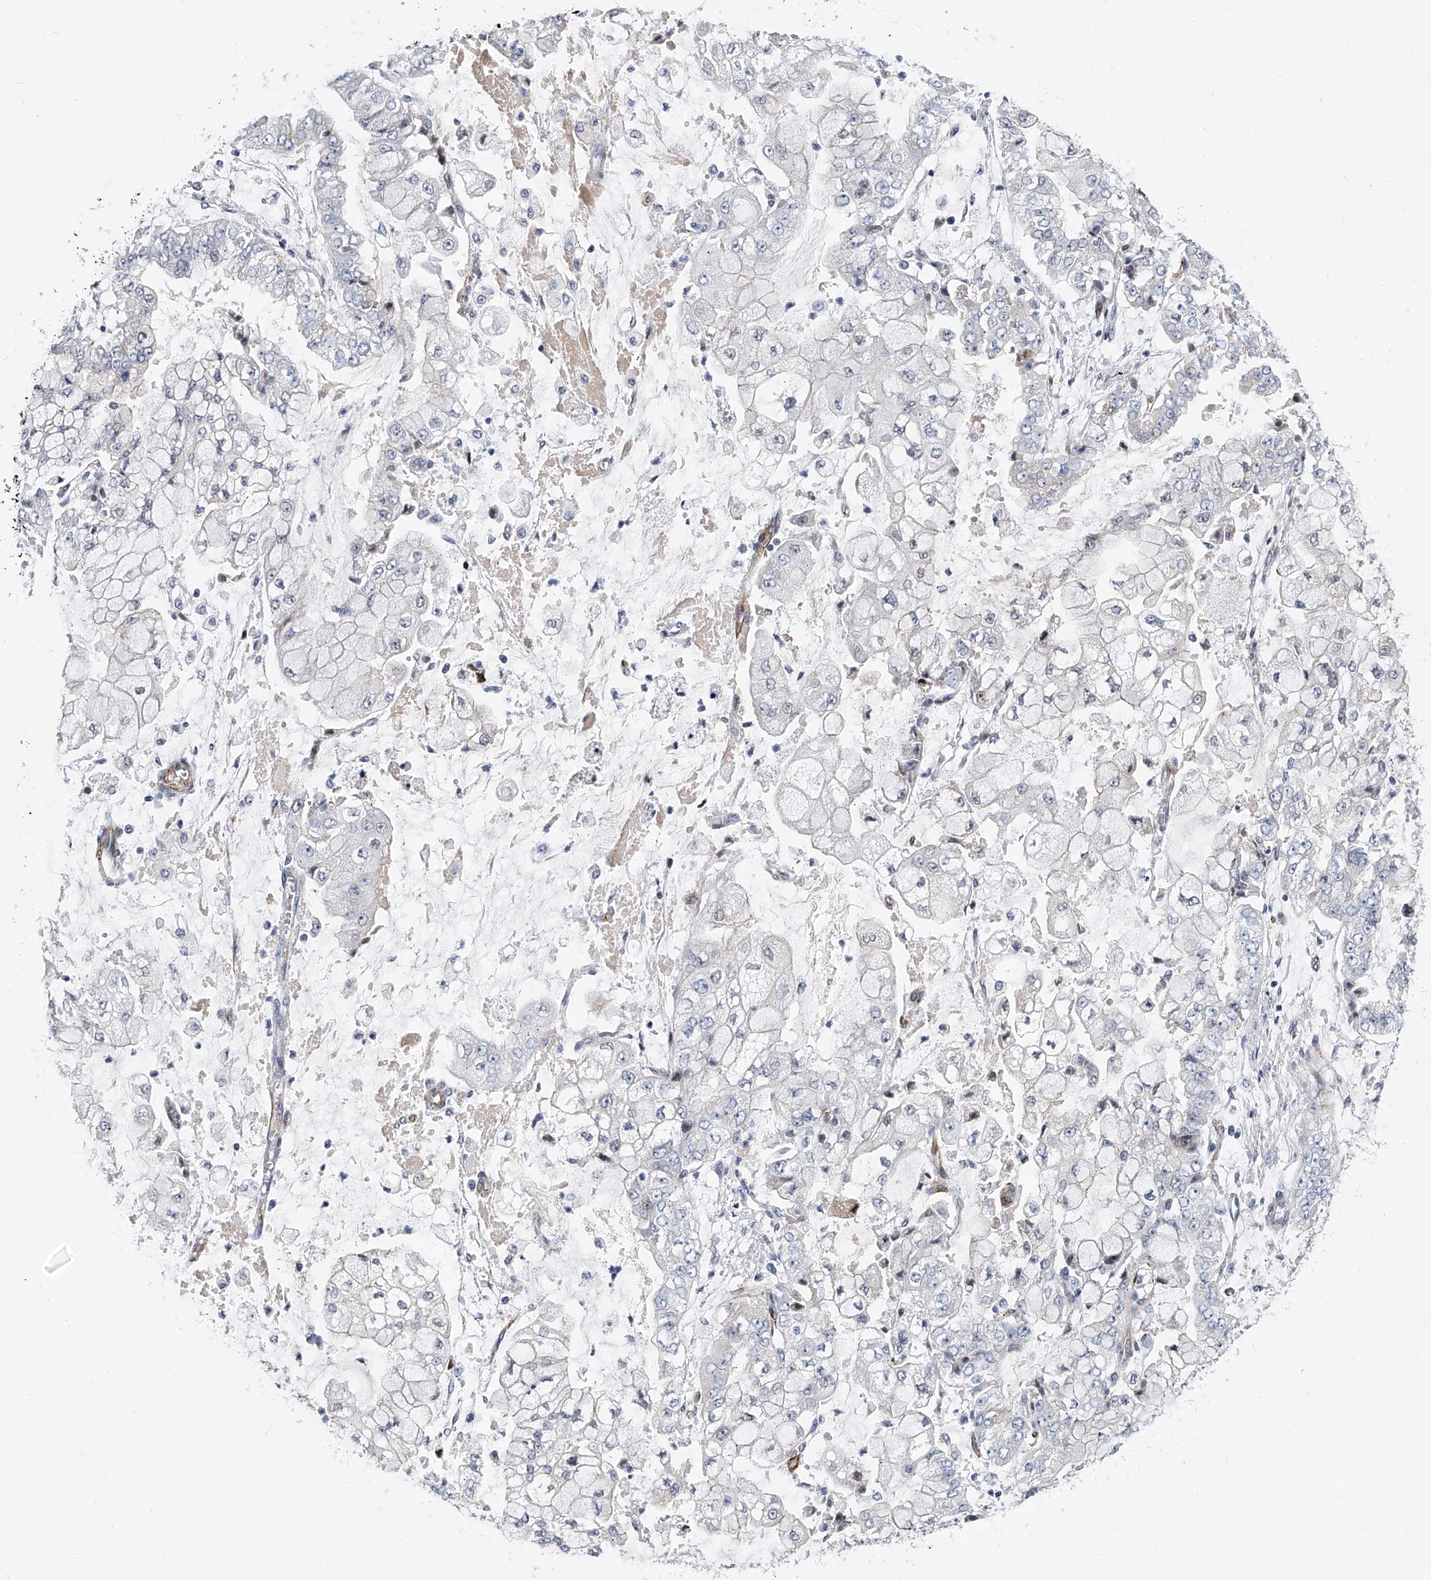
{"staining": {"intensity": "negative", "quantity": "none", "location": "none"}, "tissue": "stomach cancer", "cell_type": "Tumor cells", "image_type": "cancer", "snomed": [{"axis": "morphology", "description": "Adenocarcinoma, NOS"}, {"axis": "topography", "description": "Stomach"}], "caption": "There is no significant expression in tumor cells of stomach adenocarcinoma.", "gene": "KIRREL1", "patient": {"sex": "male", "age": 76}}